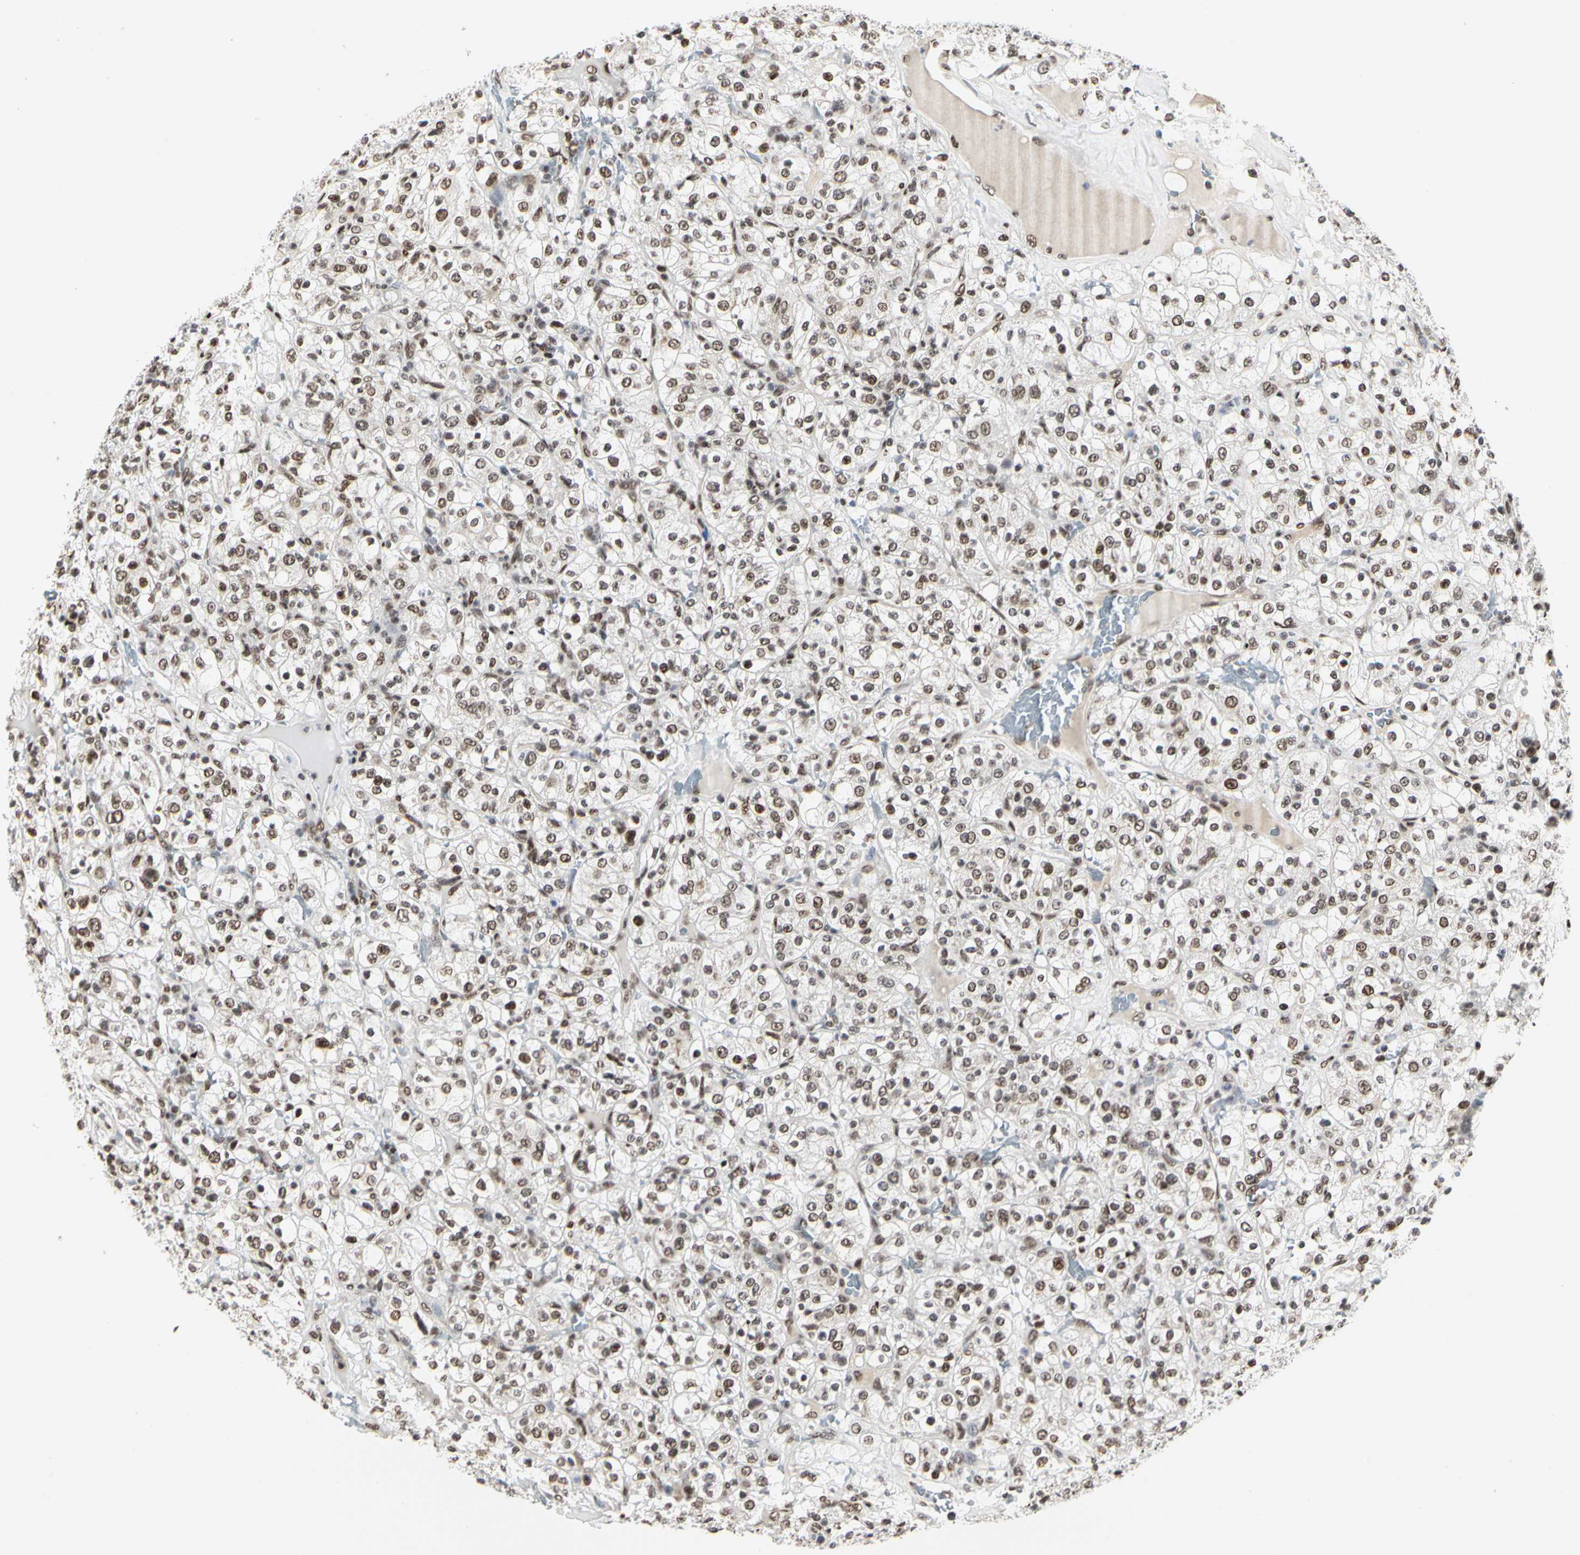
{"staining": {"intensity": "moderate", "quantity": ">75%", "location": "nuclear"}, "tissue": "renal cancer", "cell_type": "Tumor cells", "image_type": "cancer", "snomed": [{"axis": "morphology", "description": "Normal tissue, NOS"}, {"axis": "morphology", "description": "Adenocarcinoma, NOS"}, {"axis": "topography", "description": "Kidney"}], "caption": "DAB immunohistochemical staining of human renal cancer reveals moderate nuclear protein positivity in approximately >75% of tumor cells. (IHC, brightfield microscopy, high magnification).", "gene": "PRMT3", "patient": {"sex": "female", "age": 72}}